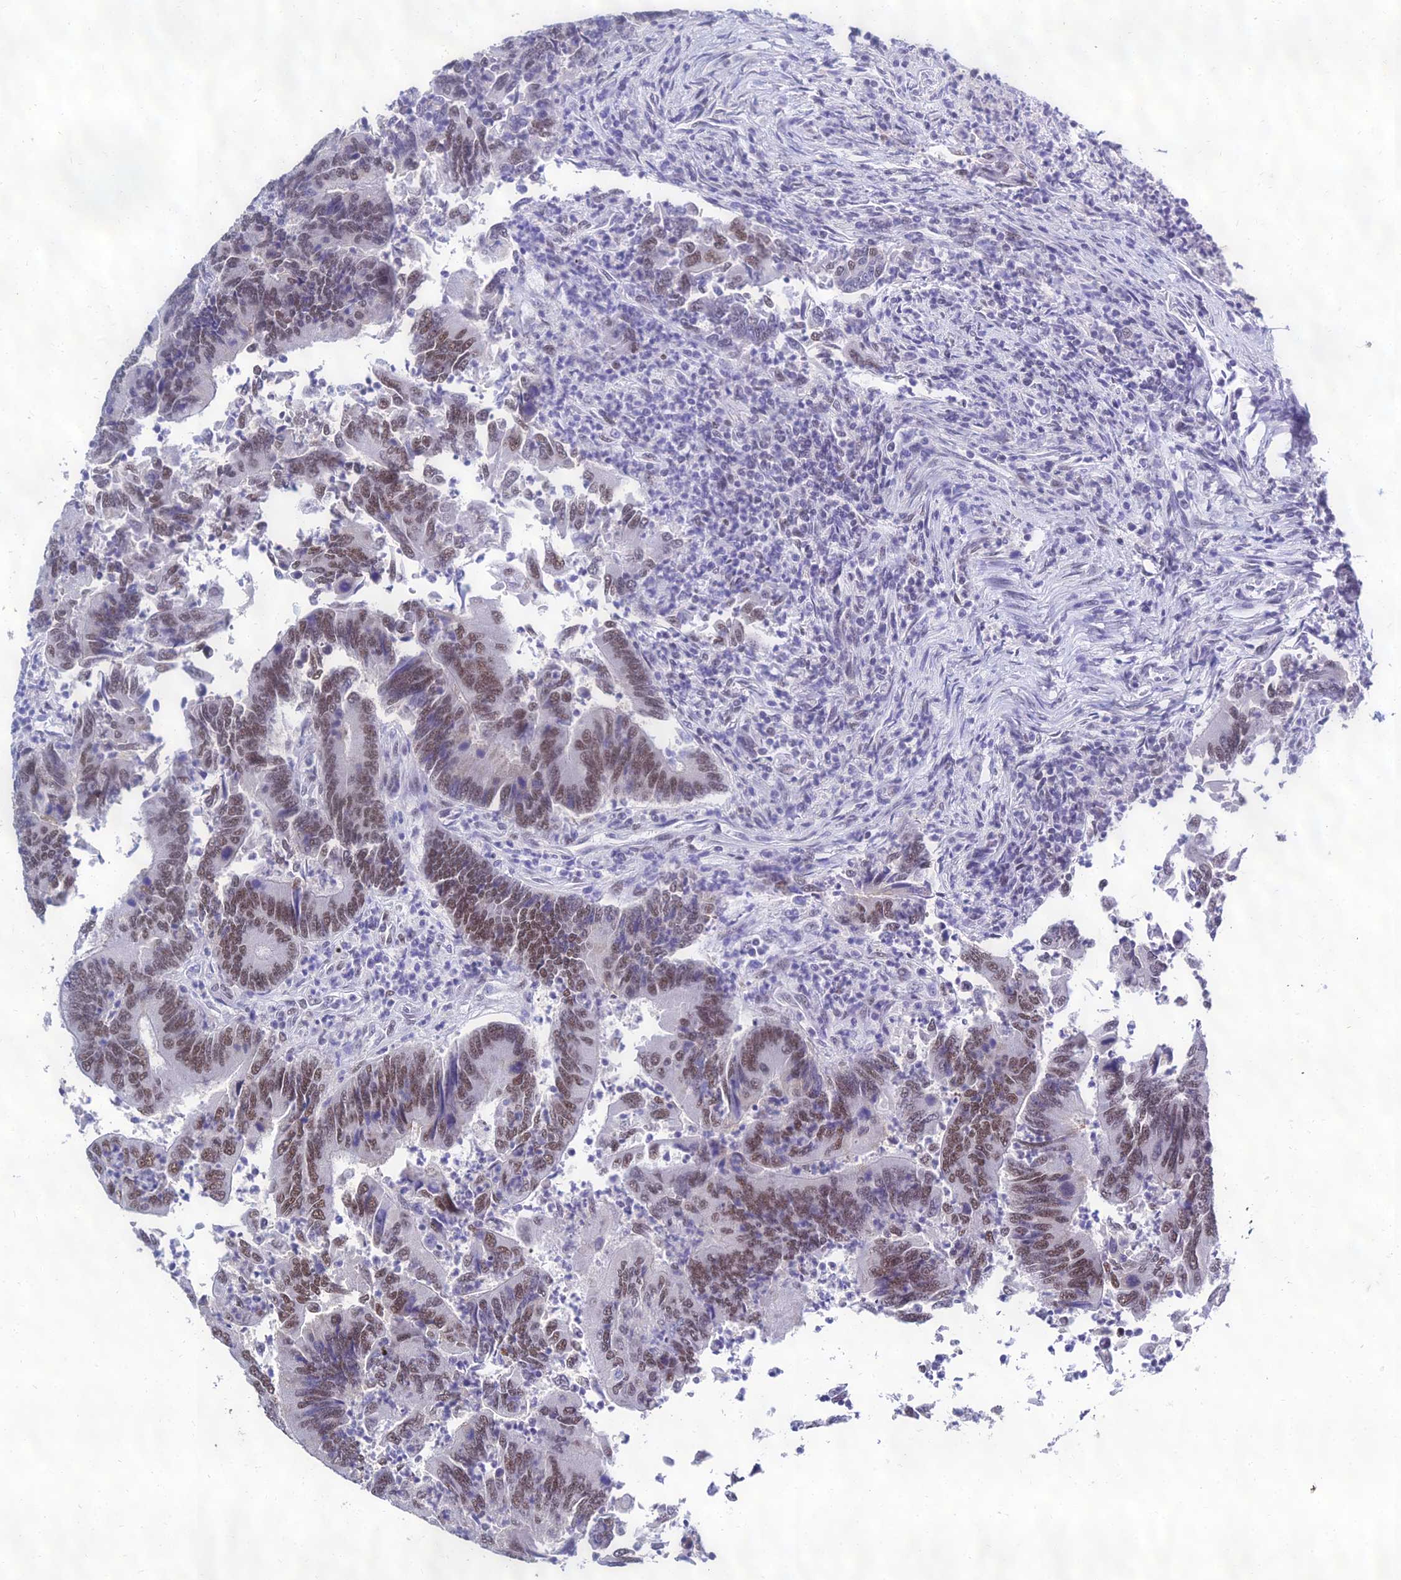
{"staining": {"intensity": "moderate", "quantity": "25%-75%", "location": "nuclear"}, "tissue": "colorectal cancer", "cell_type": "Tumor cells", "image_type": "cancer", "snomed": [{"axis": "morphology", "description": "Adenocarcinoma, NOS"}, {"axis": "topography", "description": "Colon"}], "caption": "Immunohistochemistry (IHC) histopathology image of neoplastic tissue: human colorectal cancer (adenocarcinoma) stained using immunohistochemistry displays medium levels of moderate protein expression localized specifically in the nuclear of tumor cells, appearing as a nuclear brown color.", "gene": "PPP4R2", "patient": {"sex": "female", "age": 67}}